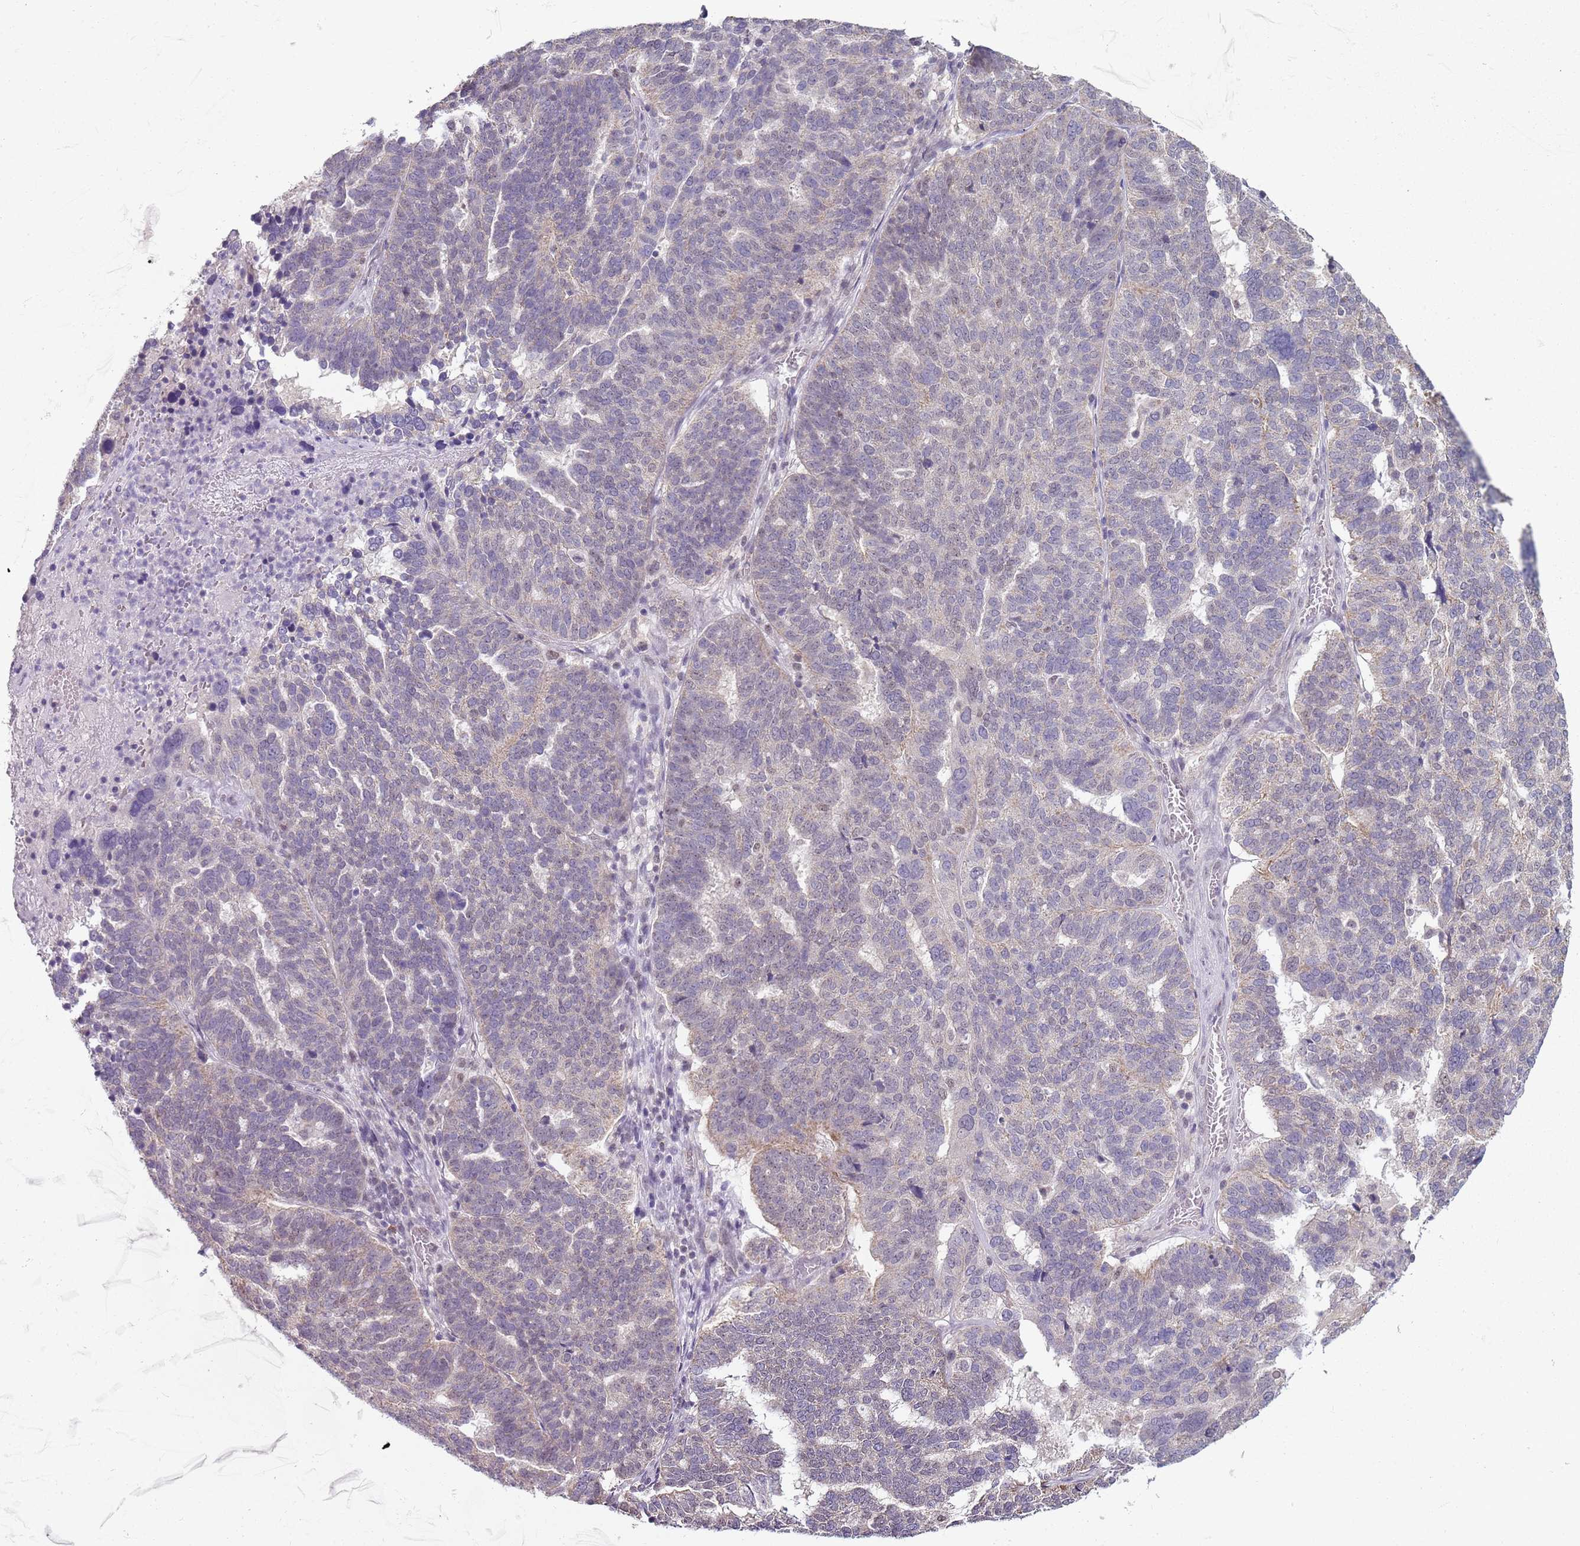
{"staining": {"intensity": "negative", "quantity": "none", "location": "none"}, "tissue": "ovarian cancer", "cell_type": "Tumor cells", "image_type": "cancer", "snomed": [{"axis": "morphology", "description": "Cystadenocarcinoma, serous, NOS"}, {"axis": "topography", "description": "Ovary"}], "caption": "IHC photomicrograph of human serous cystadenocarcinoma (ovarian) stained for a protein (brown), which displays no staining in tumor cells.", "gene": "SMARCAL1", "patient": {"sex": "female", "age": 59}}